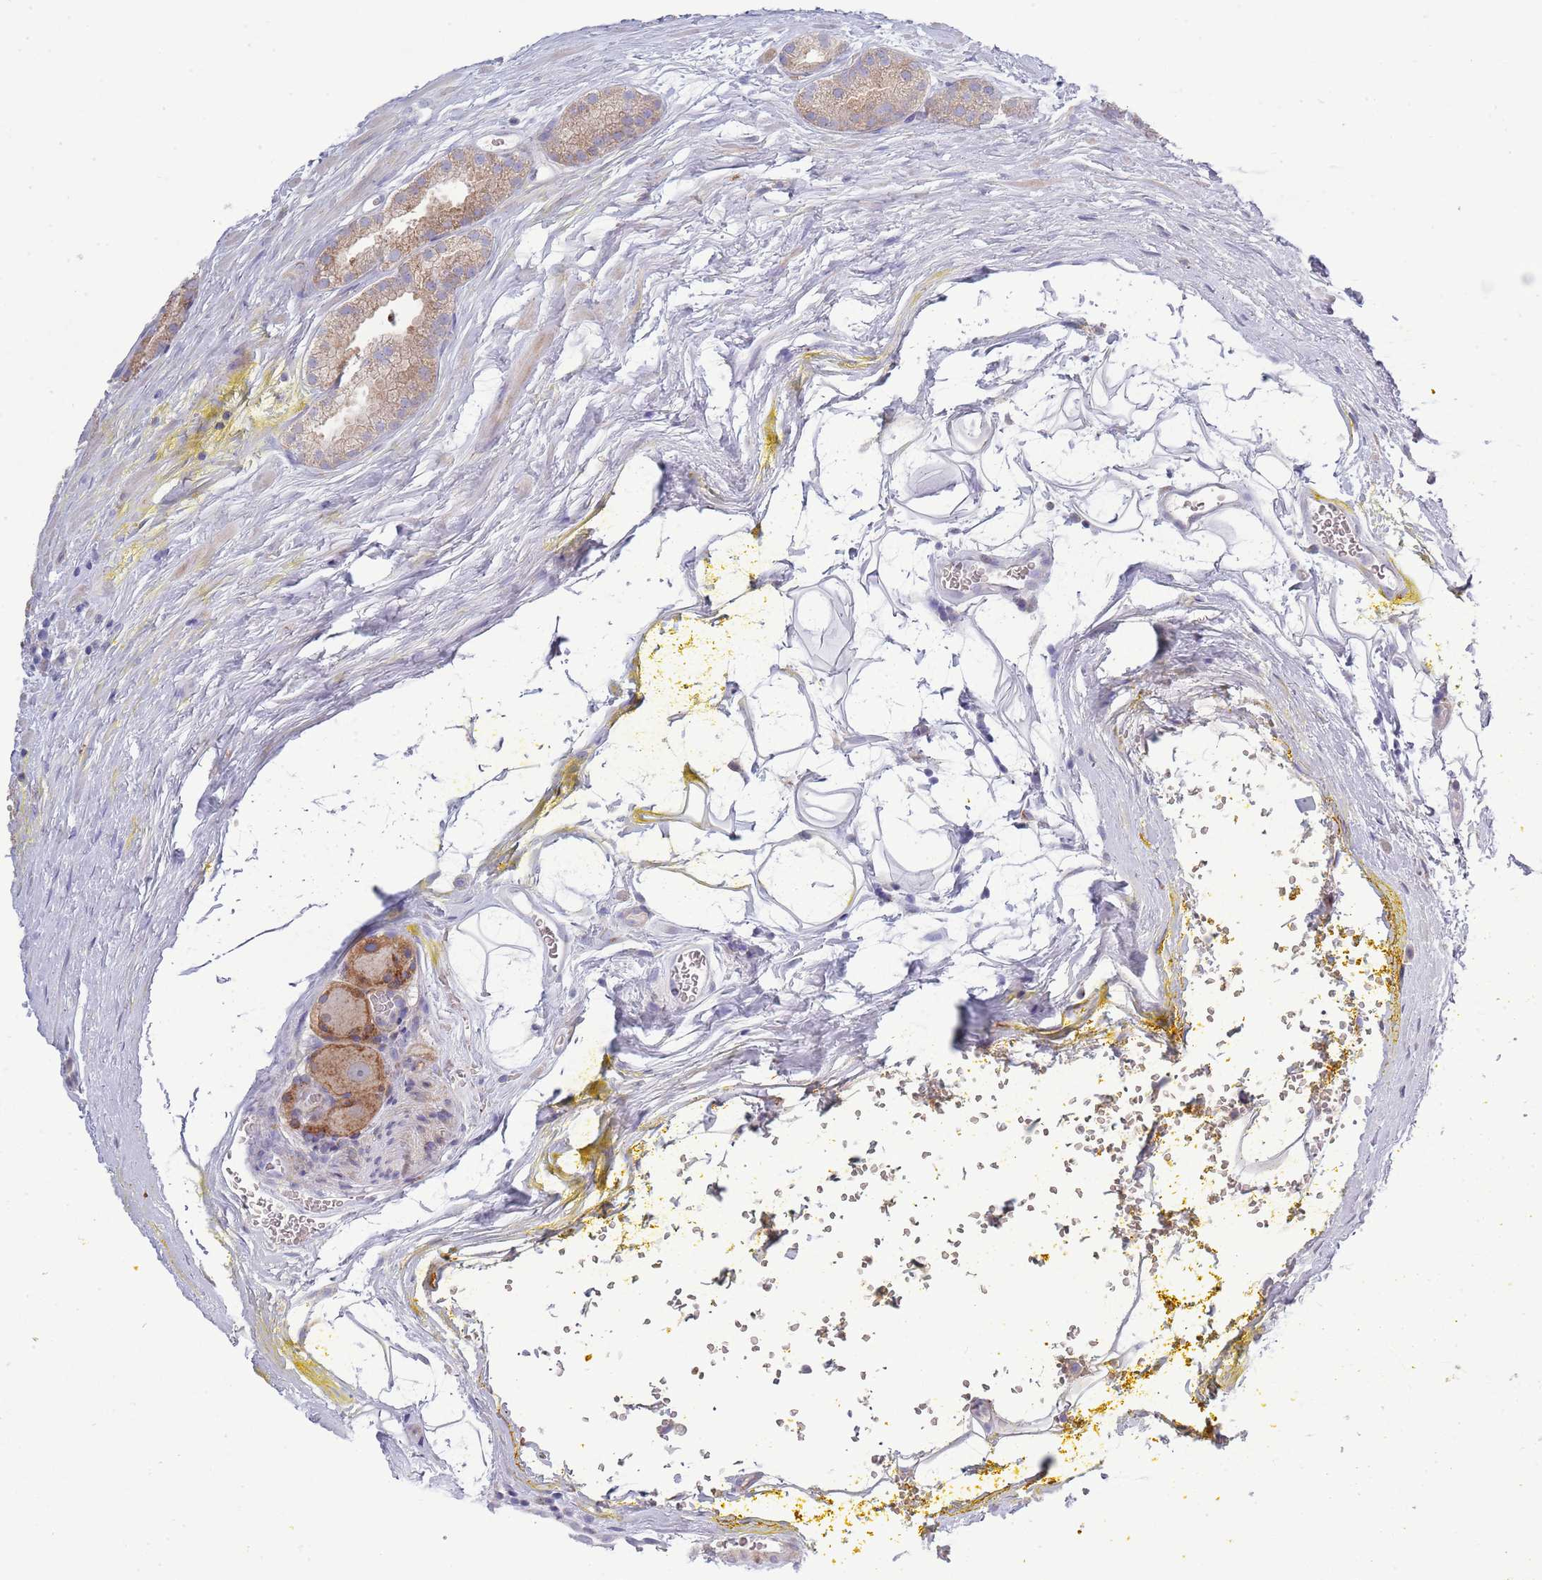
{"staining": {"intensity": "weak", "quantity": ">75%", "location": "cytoplasmic/membranous"}, "tissue": "prostate cancer", "cell_type": "Tumor cells", "image_type": "cancer", "snomed": [{"axis": "morphology", "description": "Adenocarcinoma, High grade"}, {"axis": "topography", "description": "Prostate"}], "caption": "High-power microscopy captured an IHC photomicrograph of prostate high-grade adenocarcinoma, revealing weak cytoplasmic/membranous expression in approximately >75% of tumor cells.", "gene": "ACSBG1", "patient": {"sex": "male", "age": 72}}